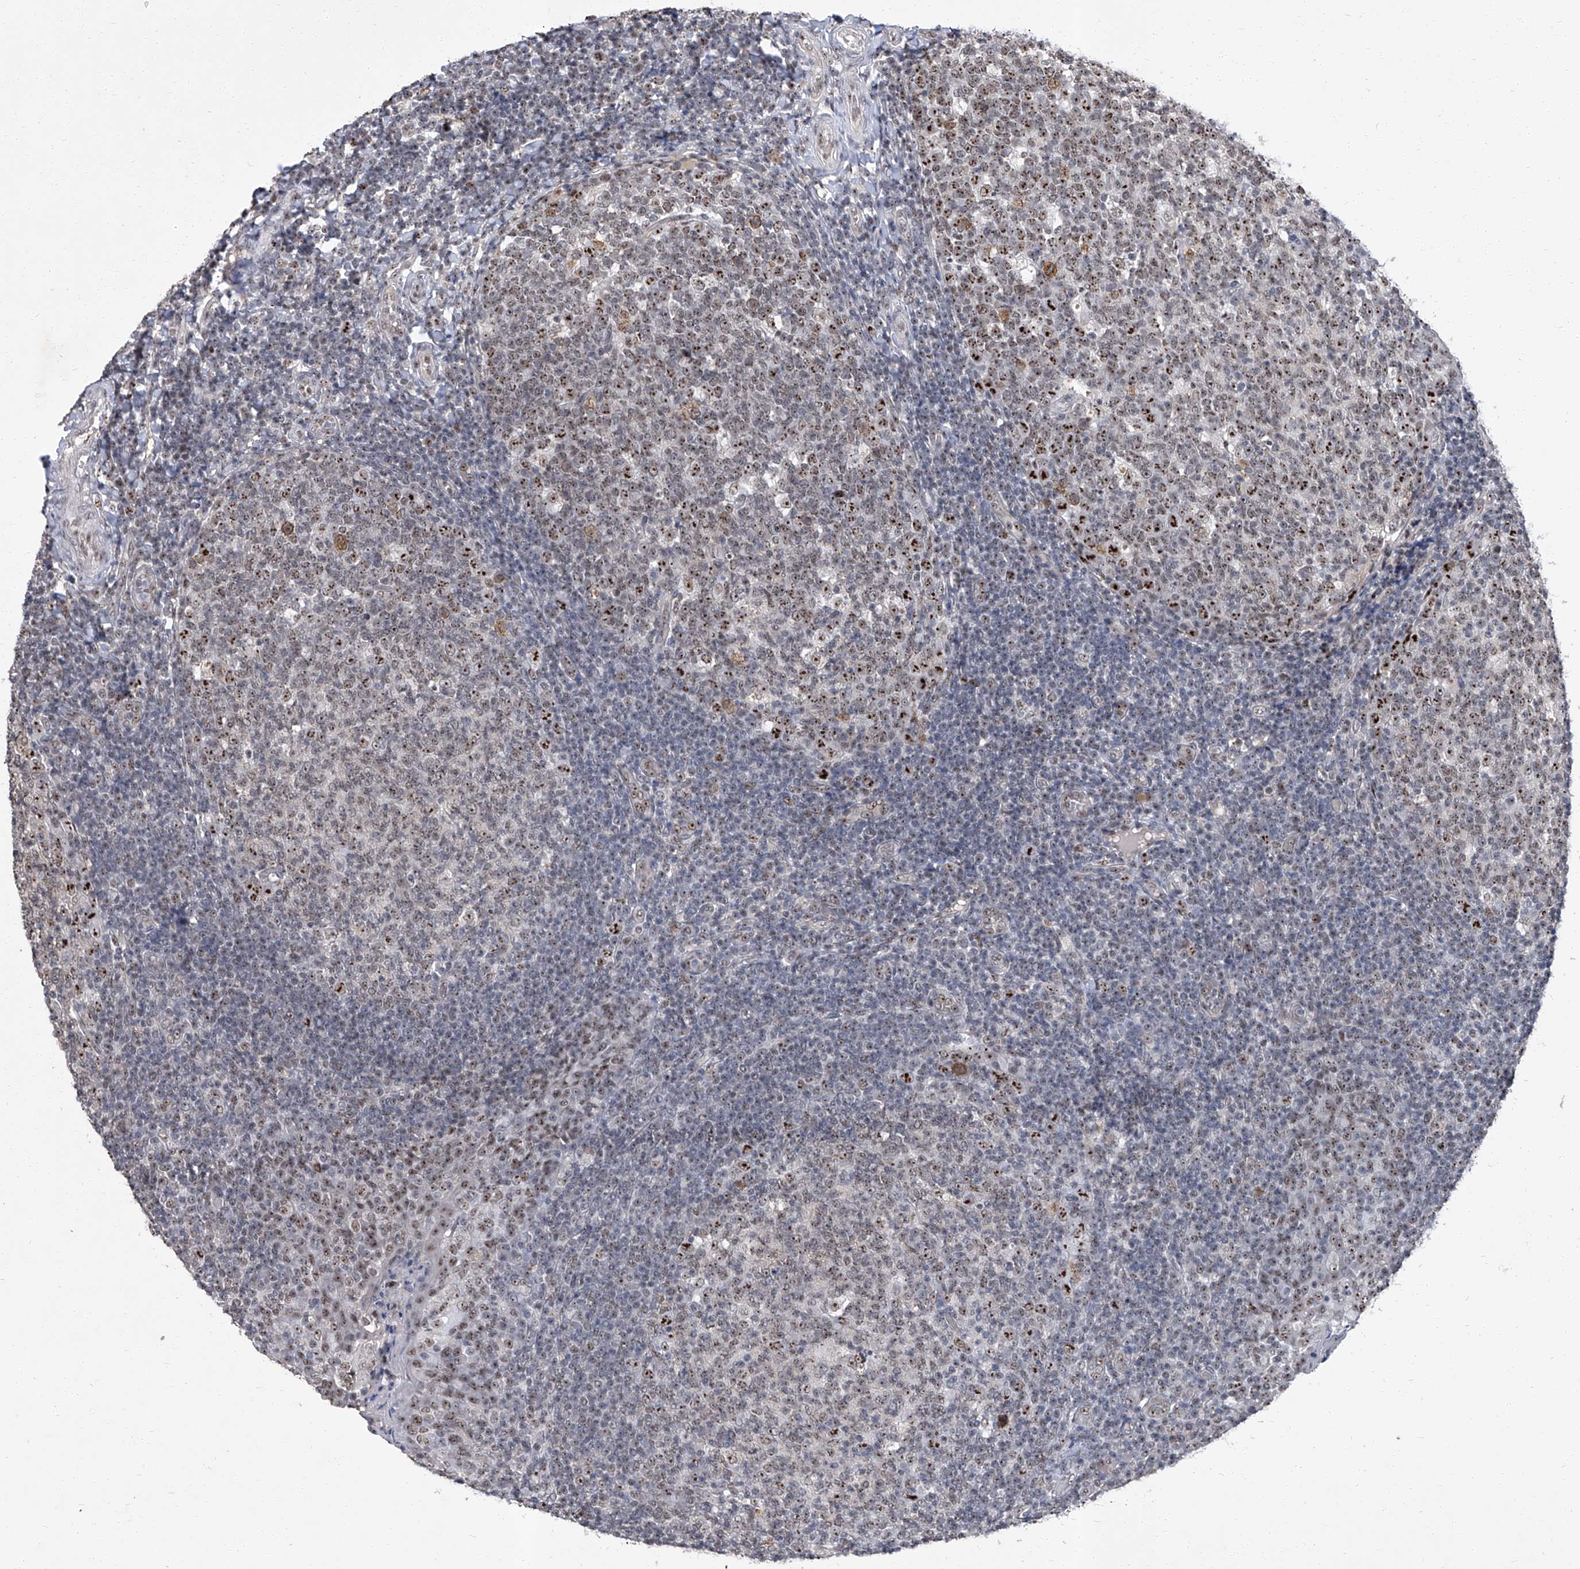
{"staining": {"intensity": "moderate", "quantity": ">75%", "location": "nuclear"}, "tissue": "tonsil", "cell_type": "Germinal center cells", "image_type": "normal", "snomed": [{"axis": "morphology", "description": "Normal tissue, NOS"}, {"axis": "topography", "description": "Tonsil"}], "caption": "Human tonsil stained with a protein marker reveals moderate staining in germinal center cells.", "gene": "CMTR1", "patient": {"sex": "female", "age": 19}}